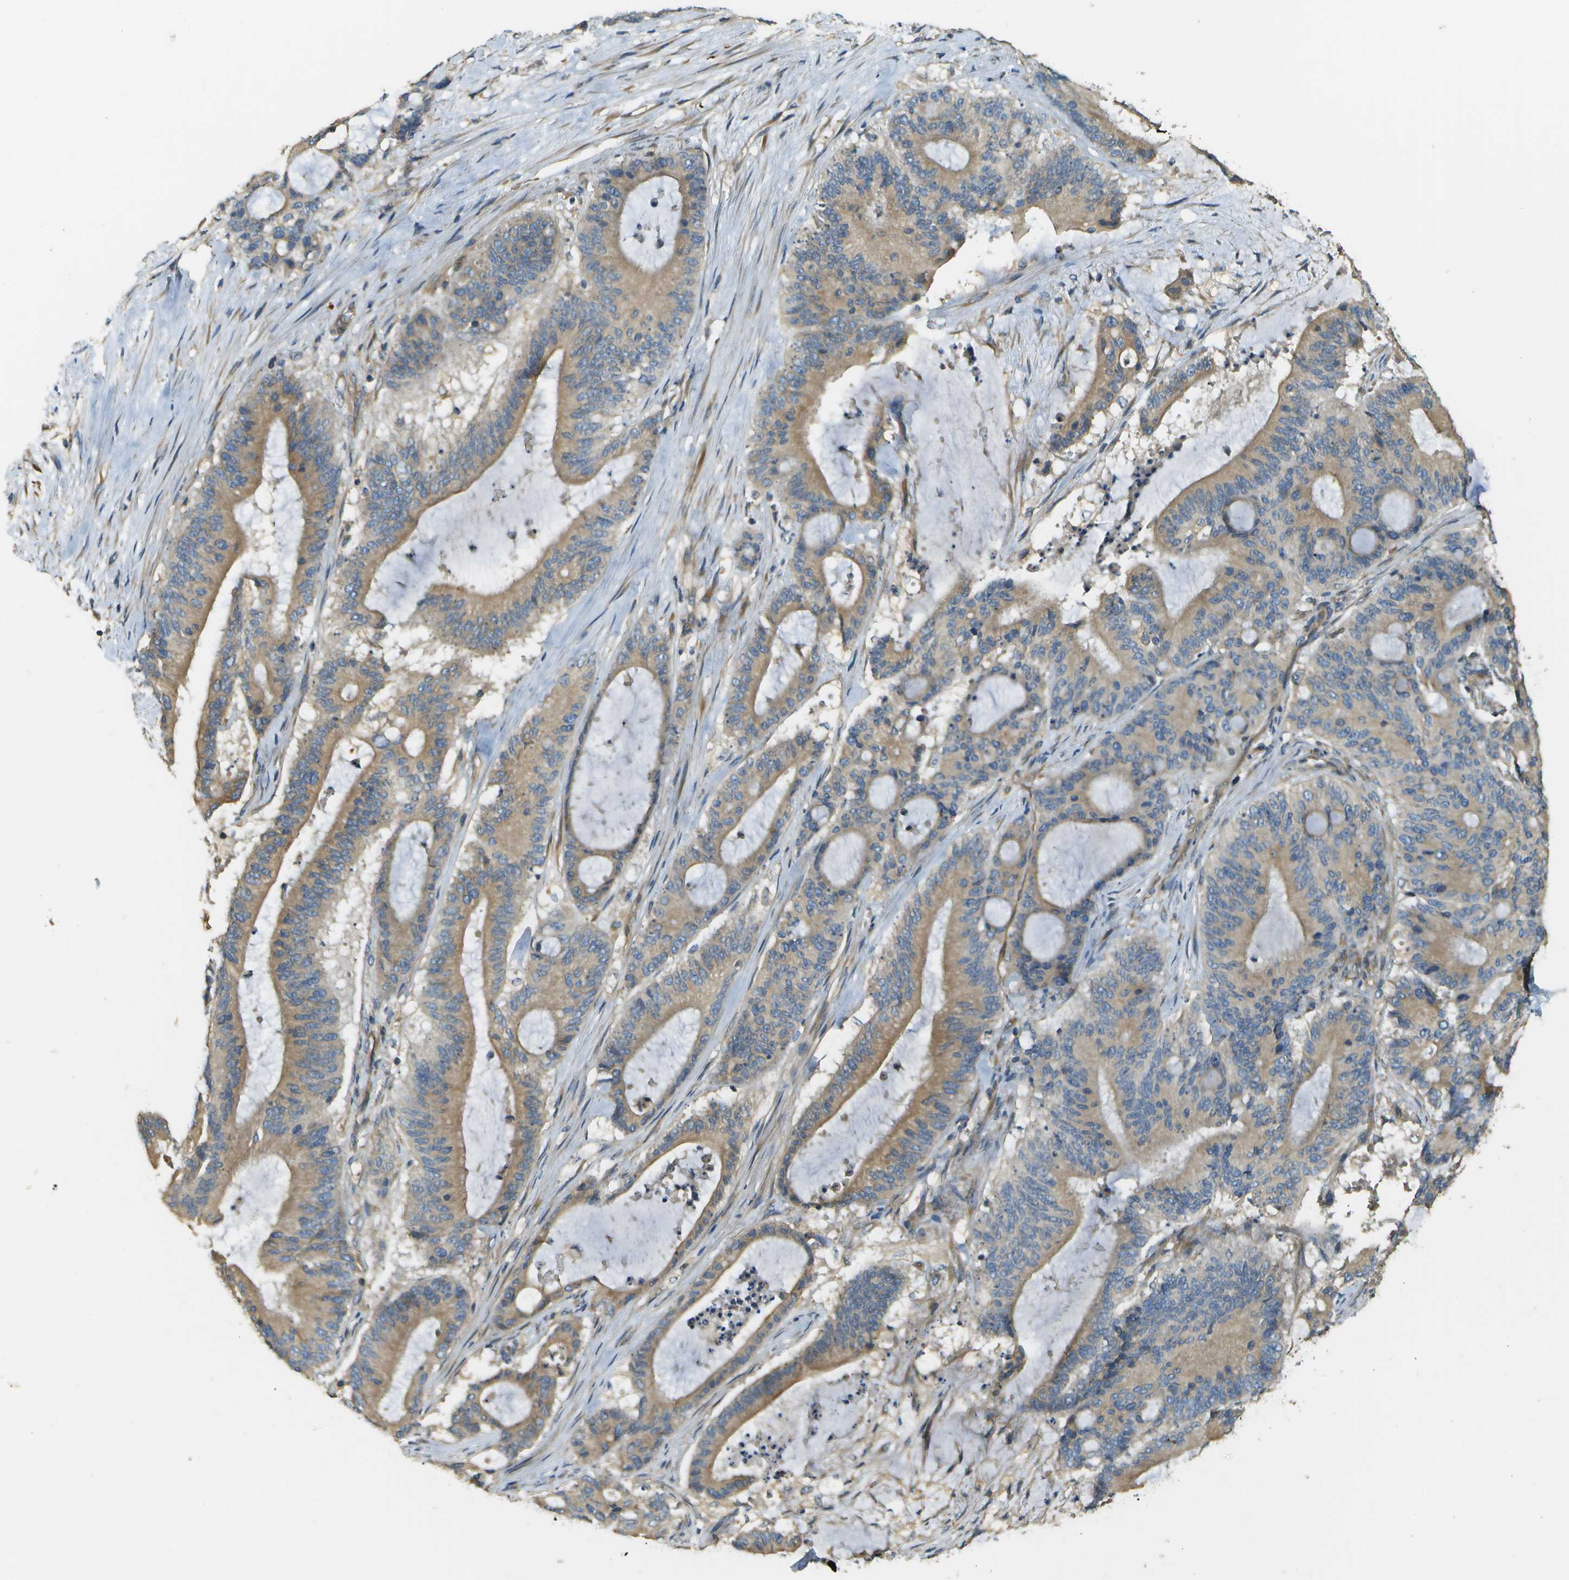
{"staining": {"intensity": "moderate", "quantity": ">75%", "location": "cytoplasmic/membranous"}, "tissue": "liver cancer", "cell_type": "Tumor cells", "image_type": "cancer", "snomed": [{"axis": "morphology", "description": "Cholangiocarcinoma"}, {"axis": "topography", "description": "Liver"}], "caption": "A high-resolution image shows IHC staining of liver cholangiocarcinoma, which reveals moderate cytoplasmic/membranous positivity in approximately >75% of tumor cells. (Brightfield microscopy of DAB IHC at high magnification).", "gene": "DNAJB11", "patient": {"sex": "female", "age": 73}}